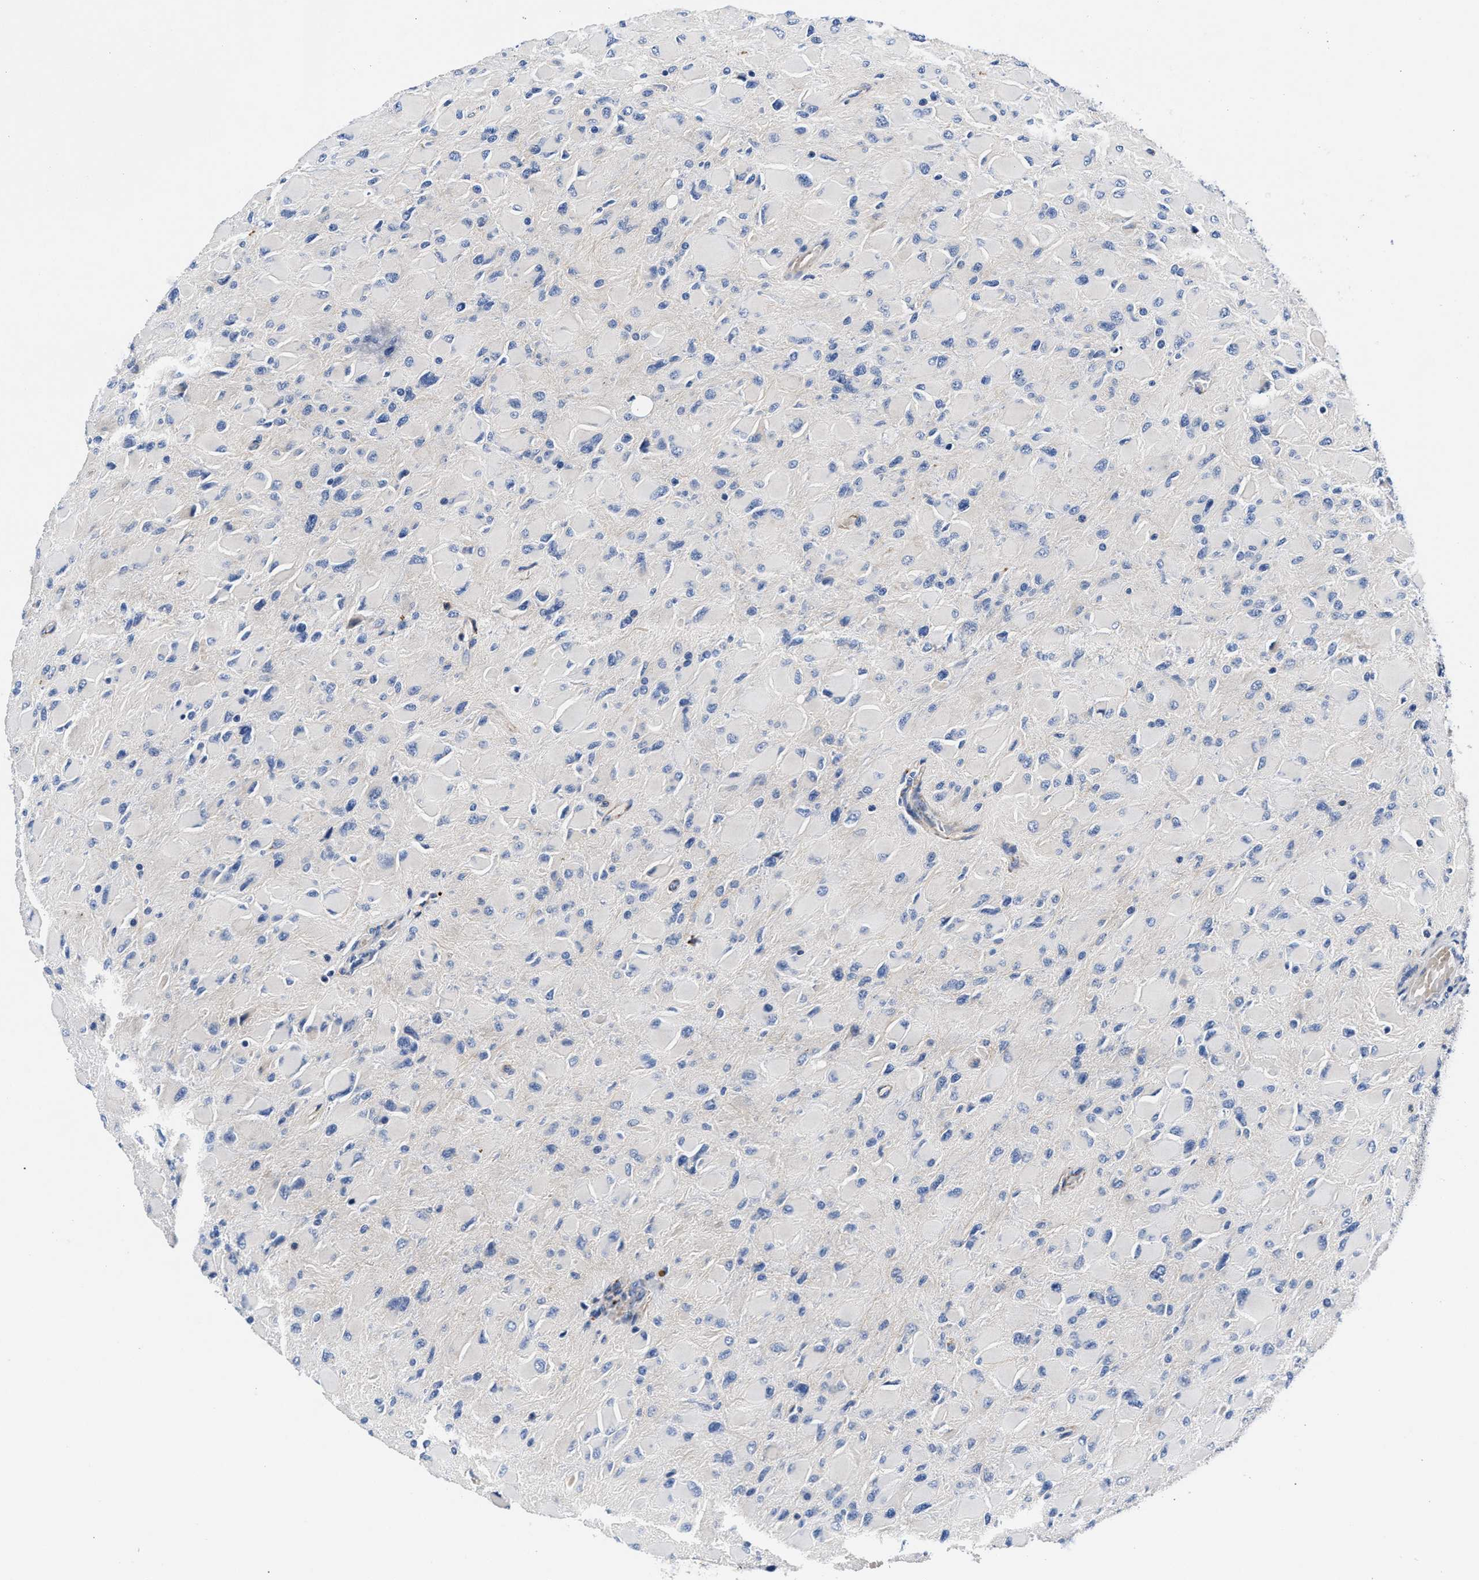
{"staining": {"intensity": "negative", "quantity": "none", "location": "none"}, "tissue": "glioma", "cell_type": "Tumor cells", "image_type": "cancer", "snomed": [{"axis": "morphology", "description": "Glioma, malignant, High grade"}, {"axis": "topography", "description": "Cerebral cortex"}], "caption": "High power microscopy micrograph of an IHC micrograph of high-grade glioma (malignant), revealing no significant positivity in tumor cells.", "gene": "P2RY4", "patient": {"sex": "female", "age": 36}}